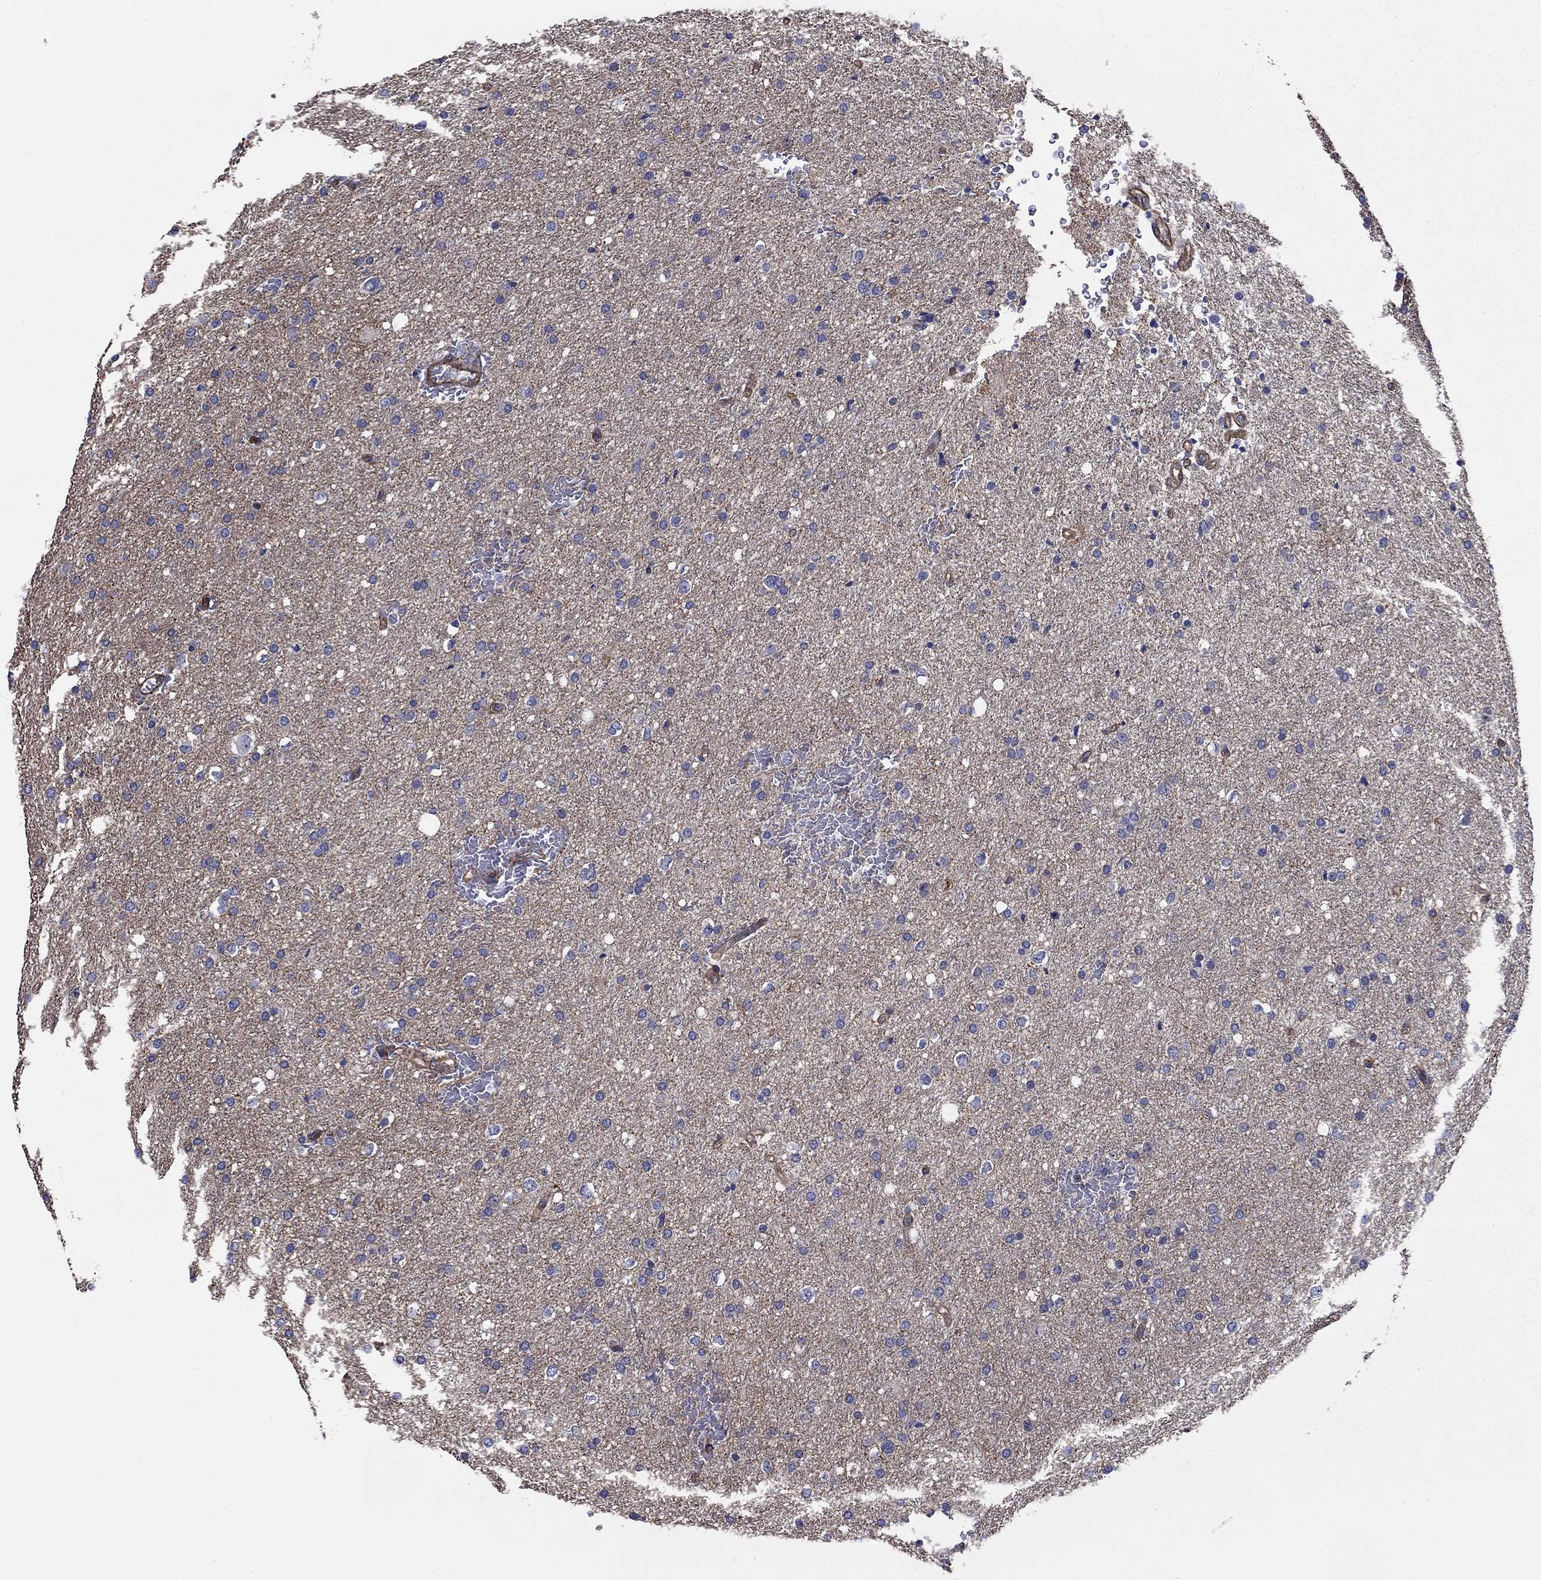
{"staining": {"intensity": "negative", "quantity": "none", "location": "none"}, "tissue": "glioma", "cell_type": "Tumor cells", "image_type": "cancer", "snomed": [{"axis": "morphology", "description": "Glioma, malignant, Low grade"}, {"axis": "topography", "description": "Brain"}], "caption": "Tumor cells show no significant staining in malignant glioma (low-grade).", "gene": "TCHH", "patient": {"sex": "female", "age": 37}}